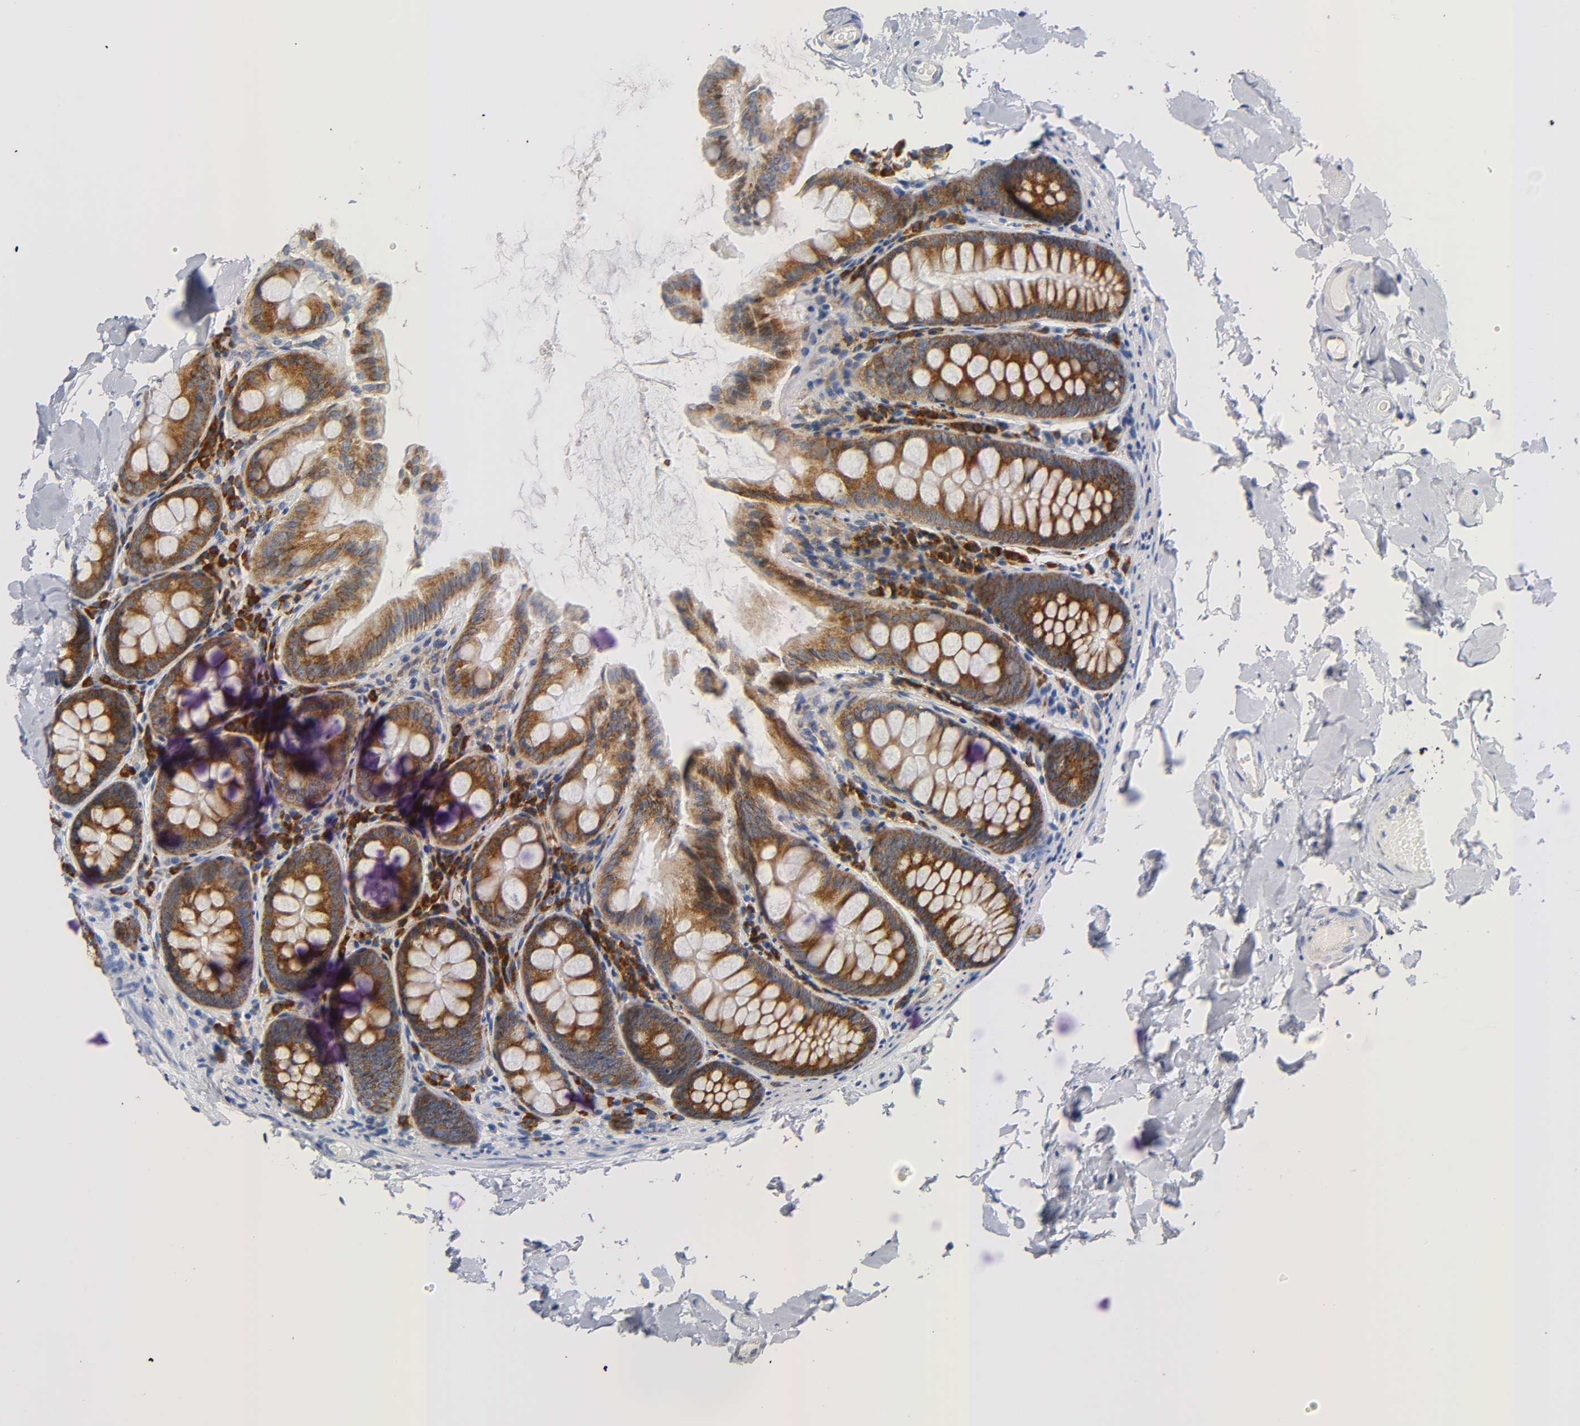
{"staining": {"intensity": "strong", "quantity": ">75%", "location": "cytoplasmic/membranous"}, "tissue": "colon", "cell_type": "Endothelial cells", "image_type": "normal", "snomed": [{"axis": "morphology", "description": "Normal tissue, NOS"}, {"axis": "topography", "description": "Colon"}], "caption": "IHC staining of normal colon, which demonstrates high levels of strong cytoplasmic/membranous expression in about >75% of endothelial cells indicating strong cytoplasmic/membranous protein staining. The staining was performed using DAB (brown) for protein detection and nuclei were counterstained in hematoxylin (blue).", "gene": "REL", "patient": {"sex": "female", "age": 61}}